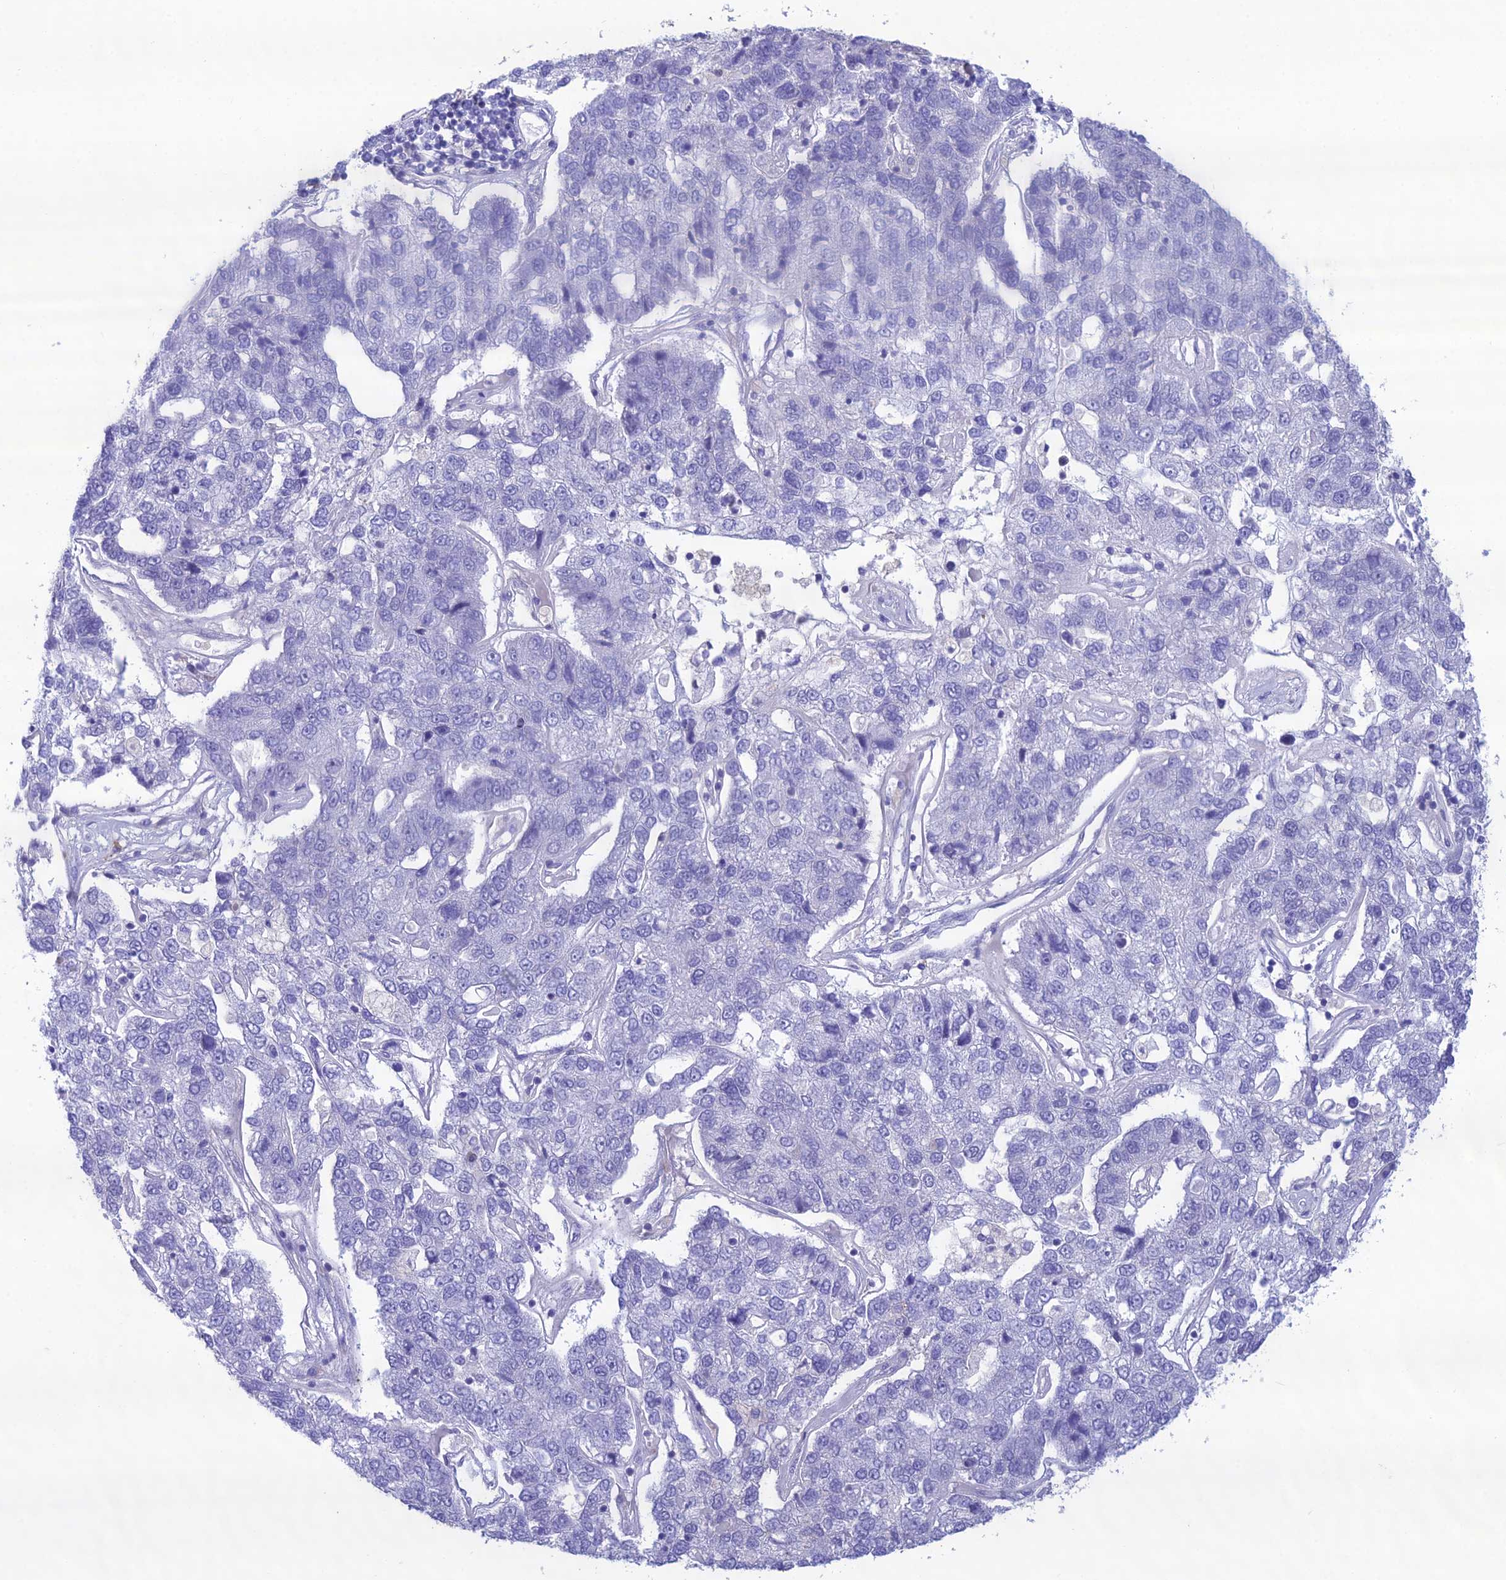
{"staining": {"intensity": "negative", "quantity": "none", "location": "none"}, "tissue": "pancreatic cancer", "cell_type": "Tumor cells", "image_type": "cancer", "snomed": [{"axis": "morphology", "description": "Adenocarcinoma, NOS"}, {"axis": "topography", "description": "Pancreas"}], "caption": "Histopathology image shows no significant protein positivity in tumor cells of pancreatic cancer. (DAB immunohistochemistry with hematoxylin counter stain).", "gene": "CRB2", "patient": {"sex": "female", "age": 61}}